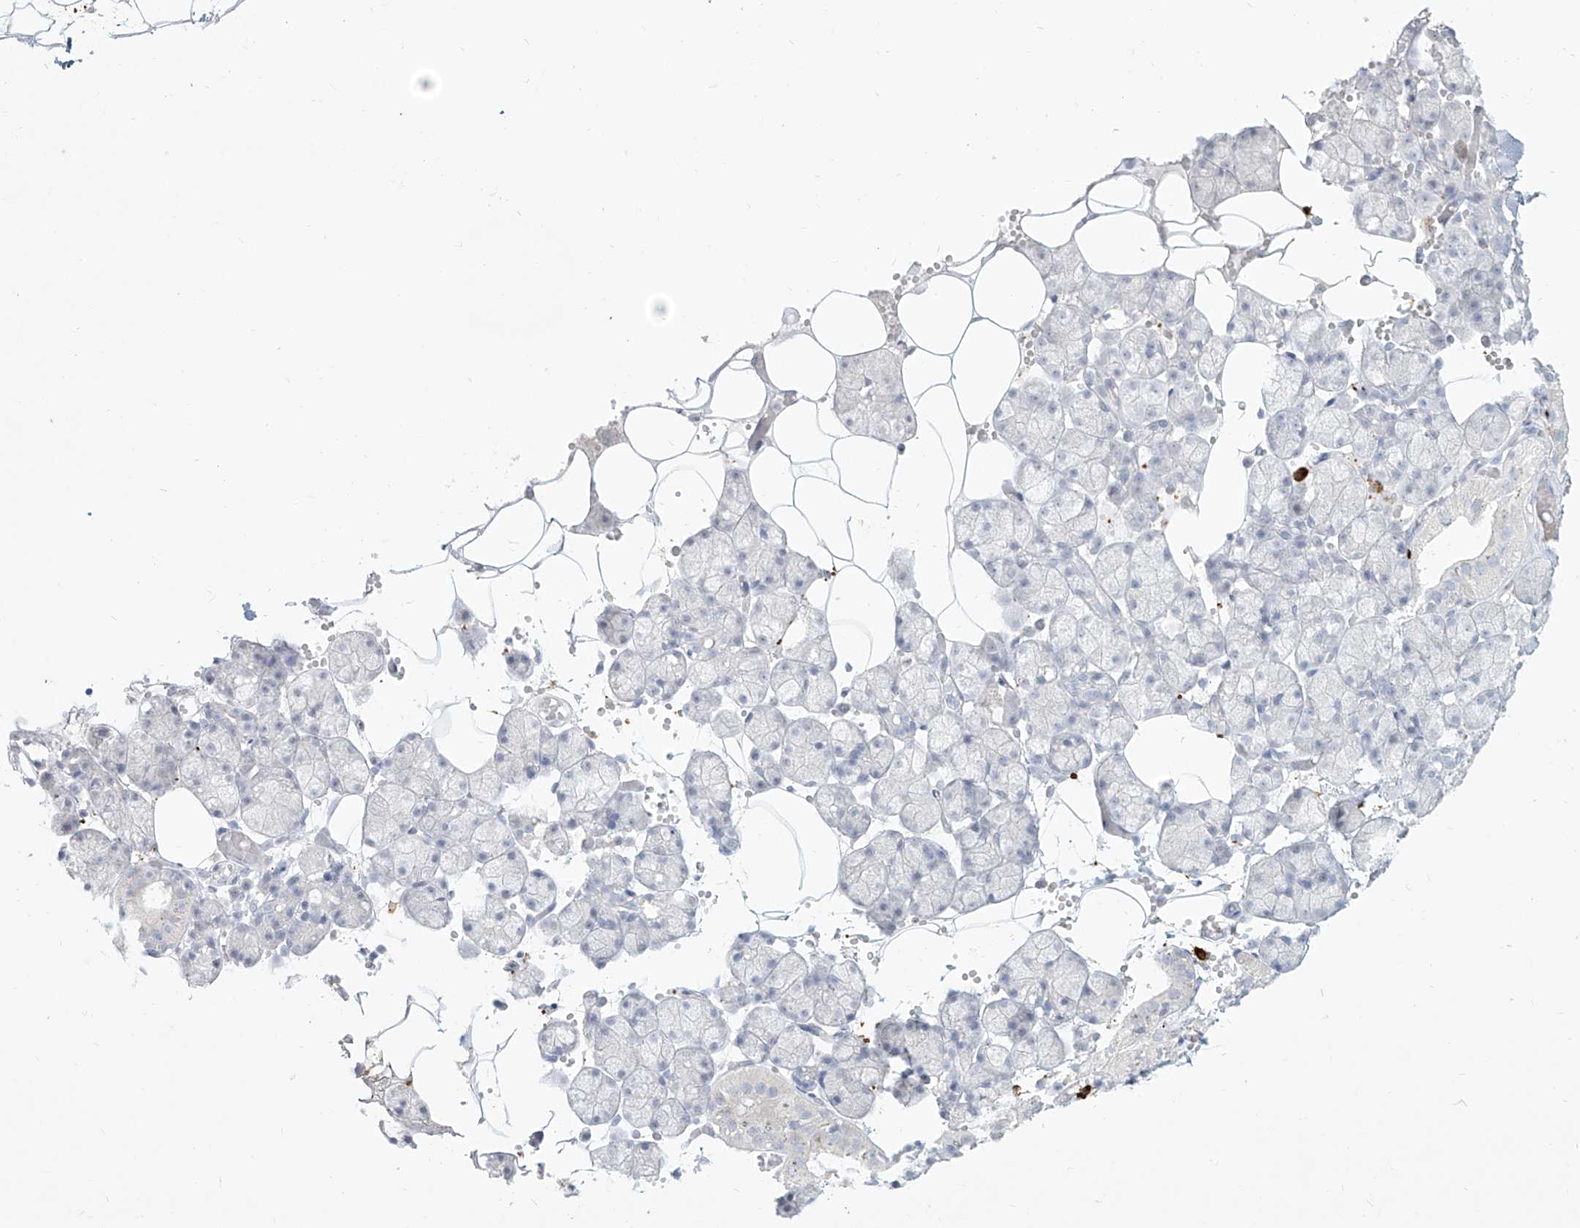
{"staining": {"intensity": "negative", "quantity": "none", "location": "none"}, "tissue": "salivary gland", "cell_type": "Glandular cells", "image_type": "normal", "snomed": [{"axis": "morphology", "description": "Normal tissue, NOS"}, {"axis": "topography", "description": "Salivary gland"}], "caption": "The immunohistochemistry image has no significant expression in glandular cells of salivary gland. Nuclei are stained in blue.", "gene": "CD209", "patient": {"sex": "male", "age": 62}}